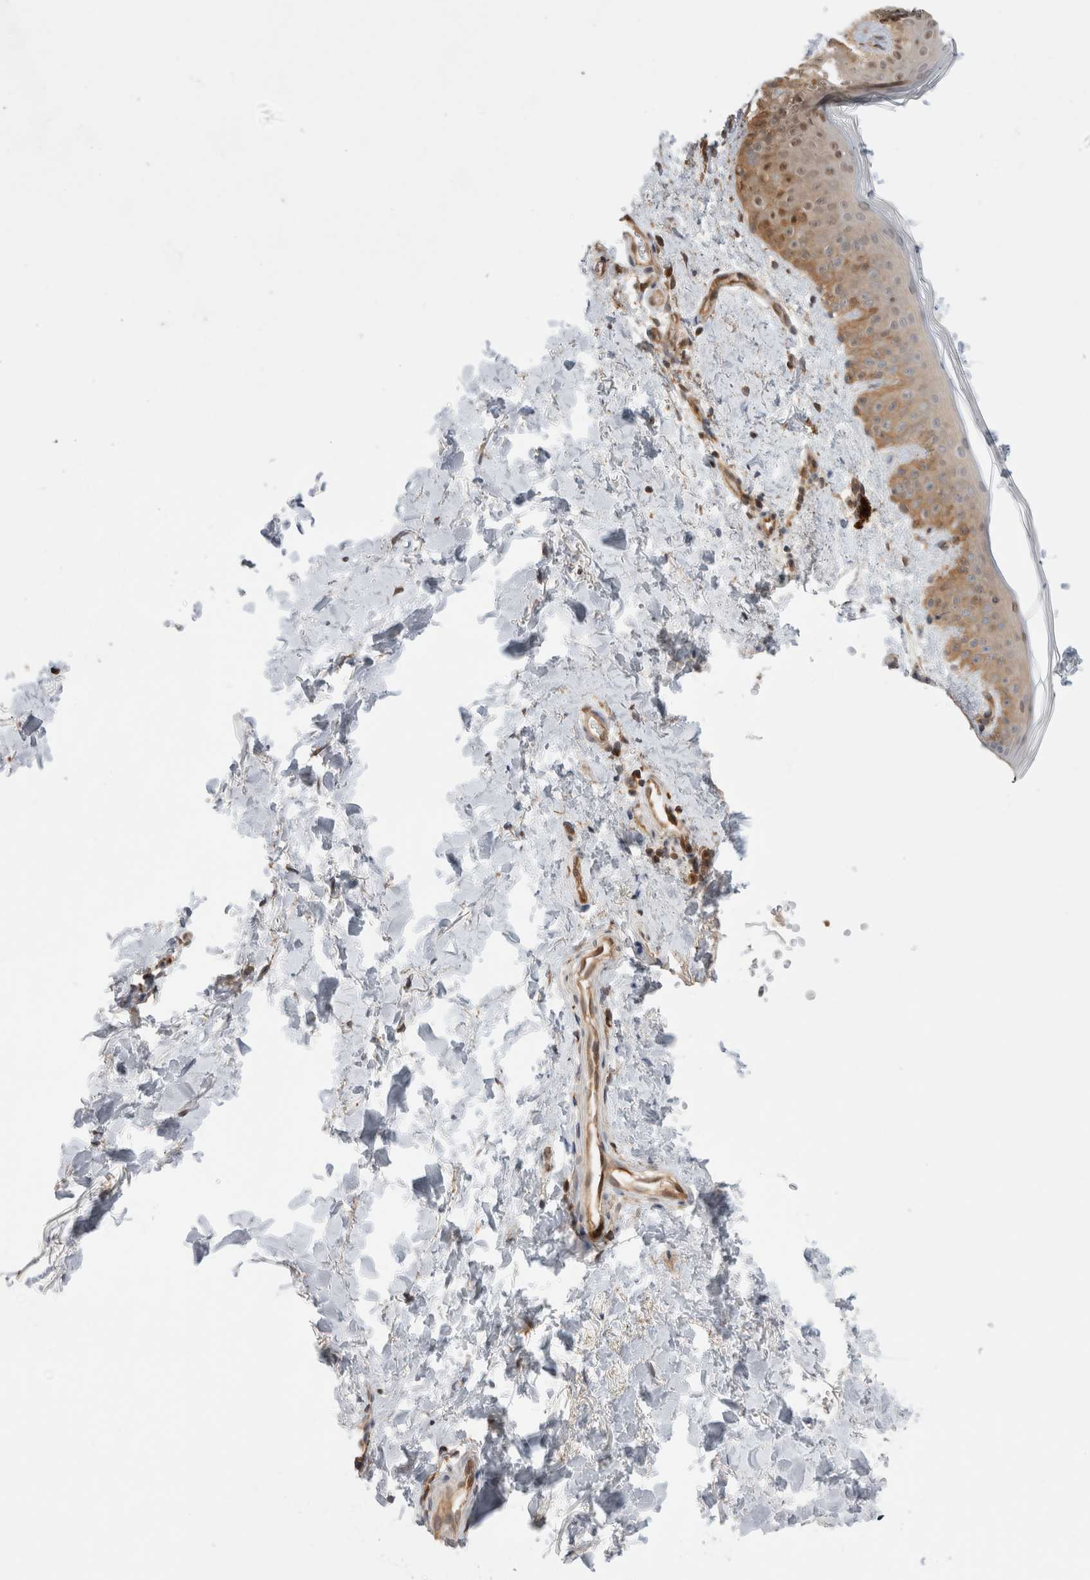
{"staining": {"intensity": "weak", "quantity": "25%-75%", "location": "cytoplasmic/membranous"}, "tissue": "skin", "cell_type": "Fibroblasts", "image_type": "normal", "snomed": [{"axis": "morphology", "description": "Normal tissue, NOS"}, {"axis": "topography", "description": "Skin"}], "caption": "Protein expression by IHC reveals weak cytoplasmic/membranous expression in approximately 25%-75% of fibroblasts in normal skin. The staining was performed using DAB to visualize the protein expression in brown, while the nuclei were stained in blue with hematoxylin (Magnification: 20x).", "gene": "NFKB1", "patient": {"sex": "female", "age": 46}}